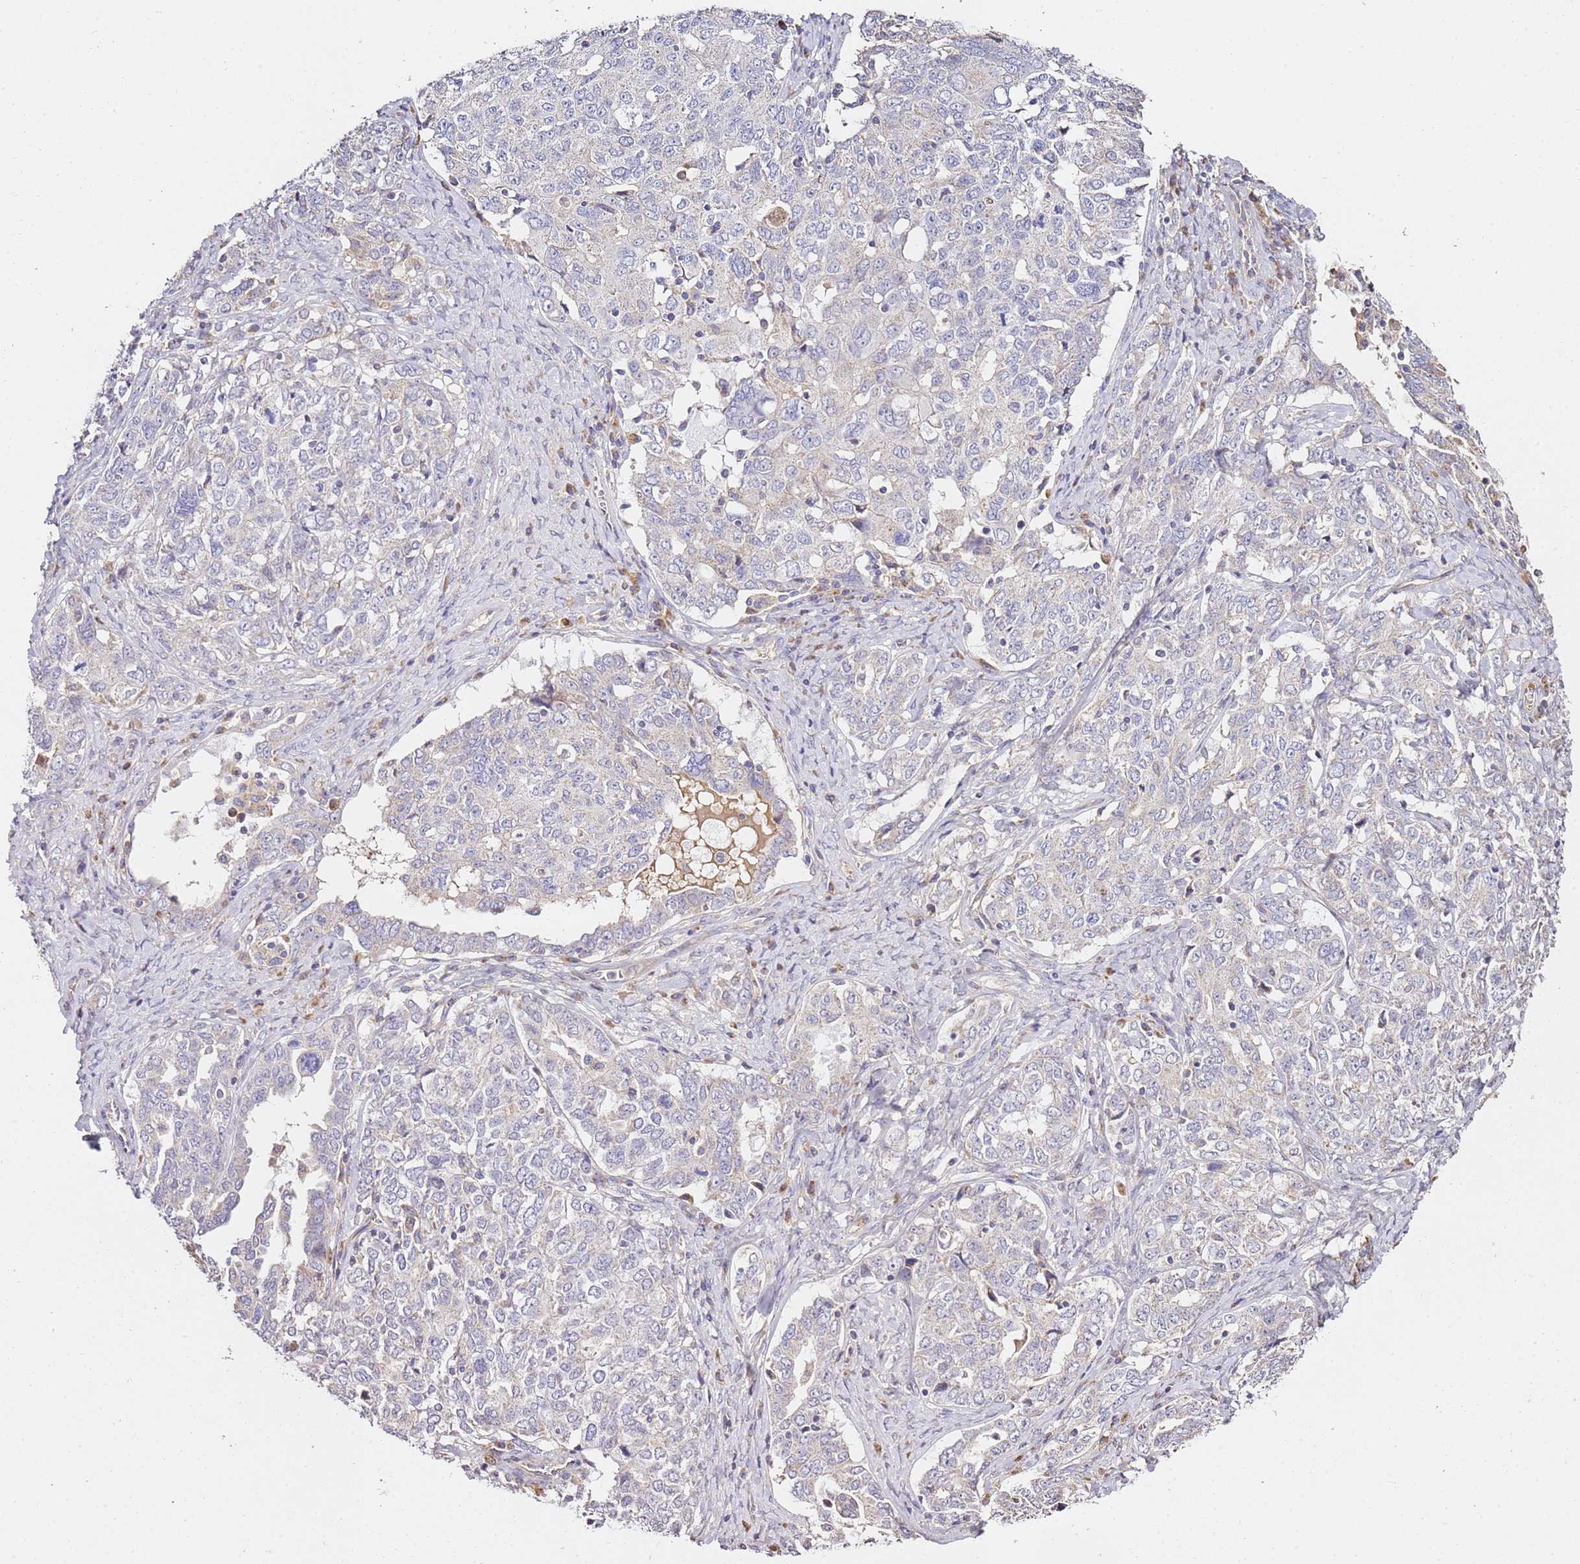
{"staining": {"intensity": "weak", "quantity": "<25%", "location": "cytoplasmic/membranous"}, "tissue": "ovarian cancer", "cell_type": "Tumor cells", "image_type": "cancer", "snomed": [{"axis": "morphology", "description": "Carcinoma, endometroid"}, {"axis": "topography", "description": "Ovary"}], "caption": "DAB (3,3'-diaminobenzidine) immunohistochemical staining of ovarian endometroid carcinoma reveals no significant staining in tumor cells. (Brightfield microscopy of DAB (3,3'-diaminobenzidine) immunohistochemistry (IHC) at high magnification).", "gene": "OR2B11", "patient": {"sex": "female", "age": 62}}